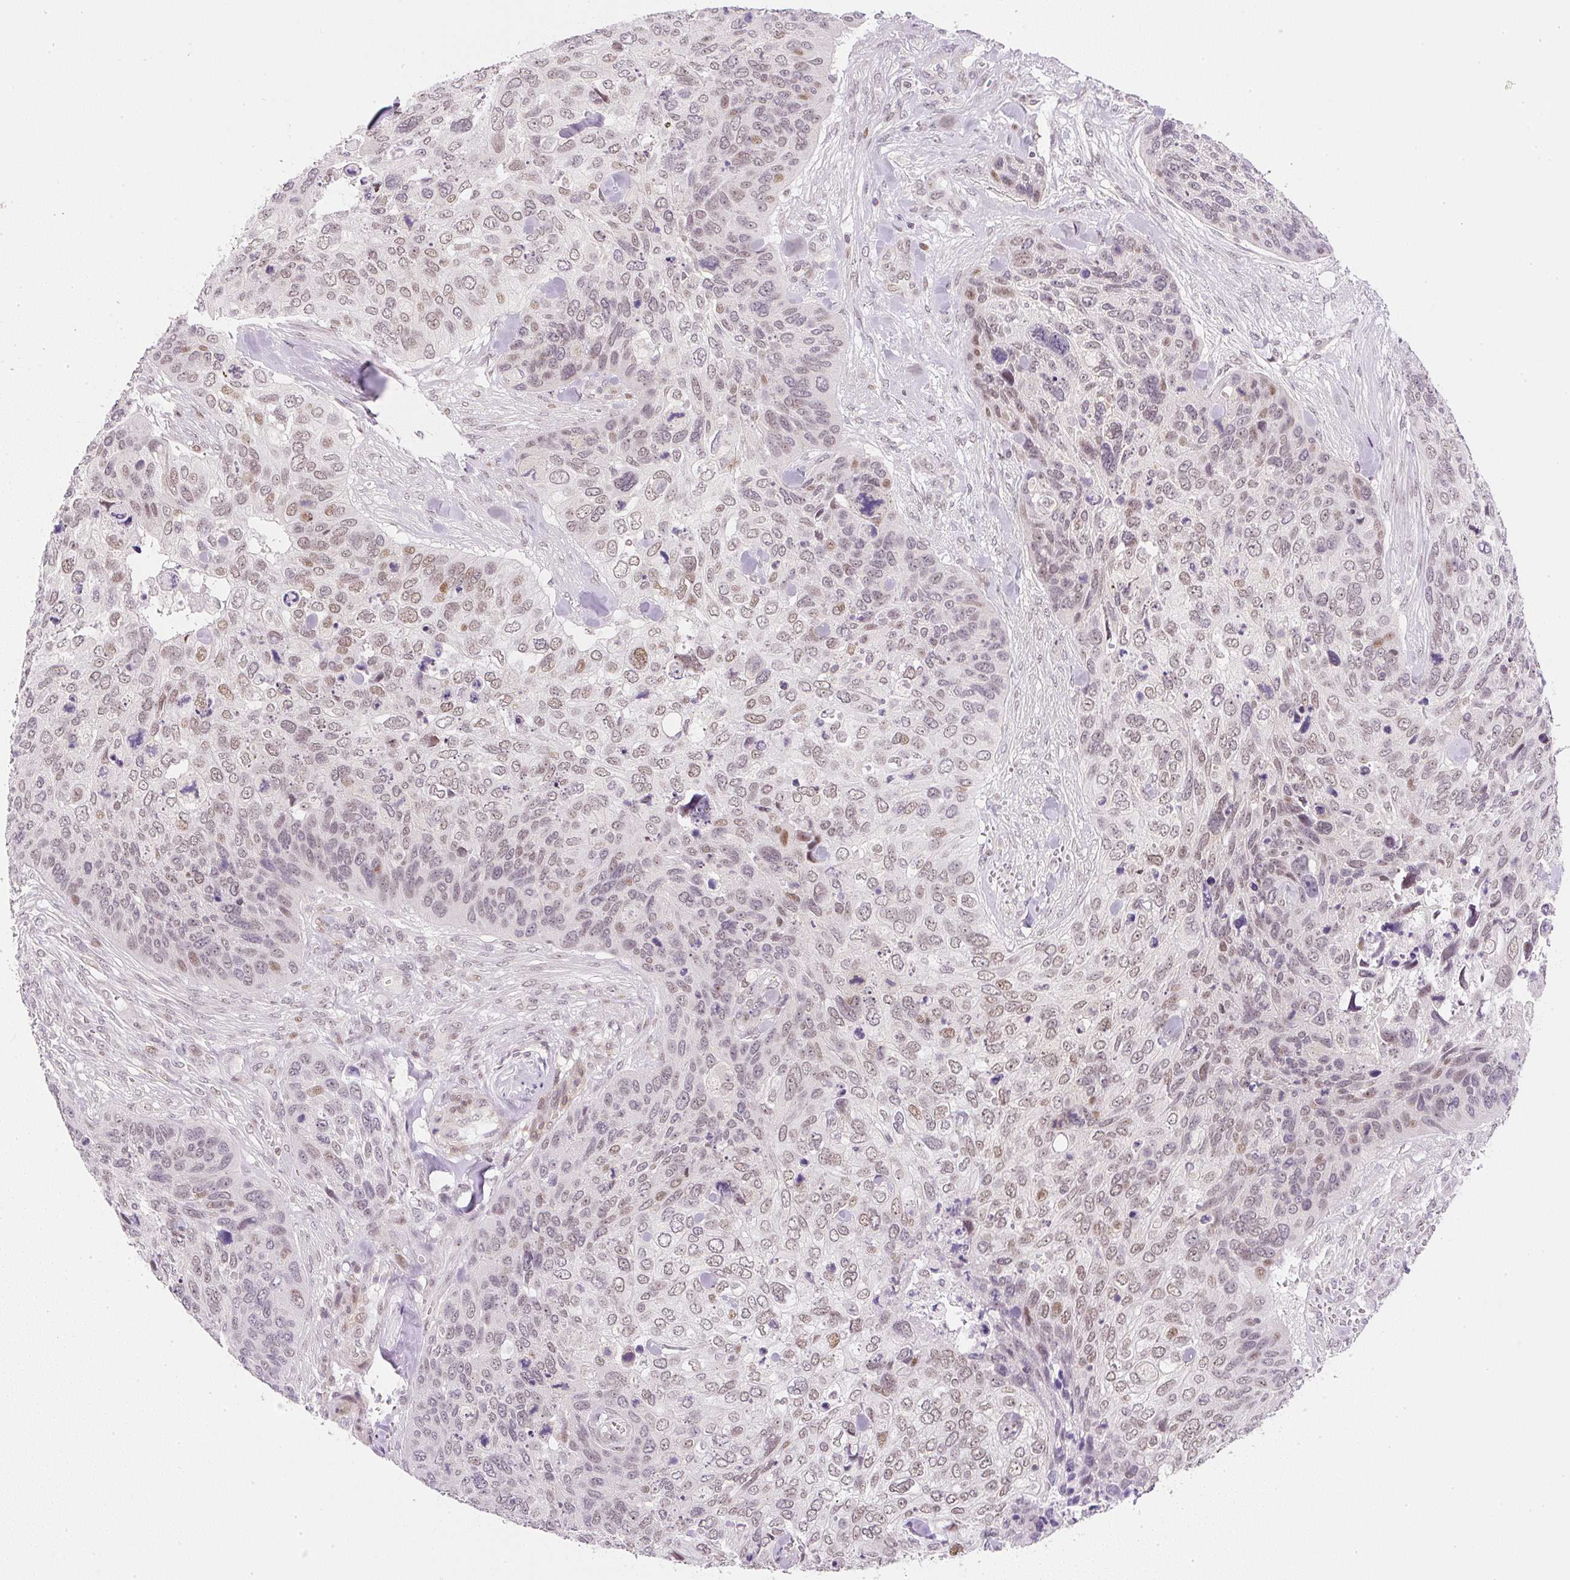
{"staining": {"intensity": "moderate", "quantity": "25%-75%", "location": "nuclear"}, "tissue": "skin cancer", "cell_type": "Tumor cells", "image_type": "cancer", "snomed": [{"axis": "morphology", "description": "Basal cell carcinoma"}, {"axis": "topography", "description": "Skin"}], "caption": "Skin cancer stained with a protein marker exhibits moderate staining in tumor cells.", "gene": "DPPA4", "patient": {"sex": "female", "age": 74}}